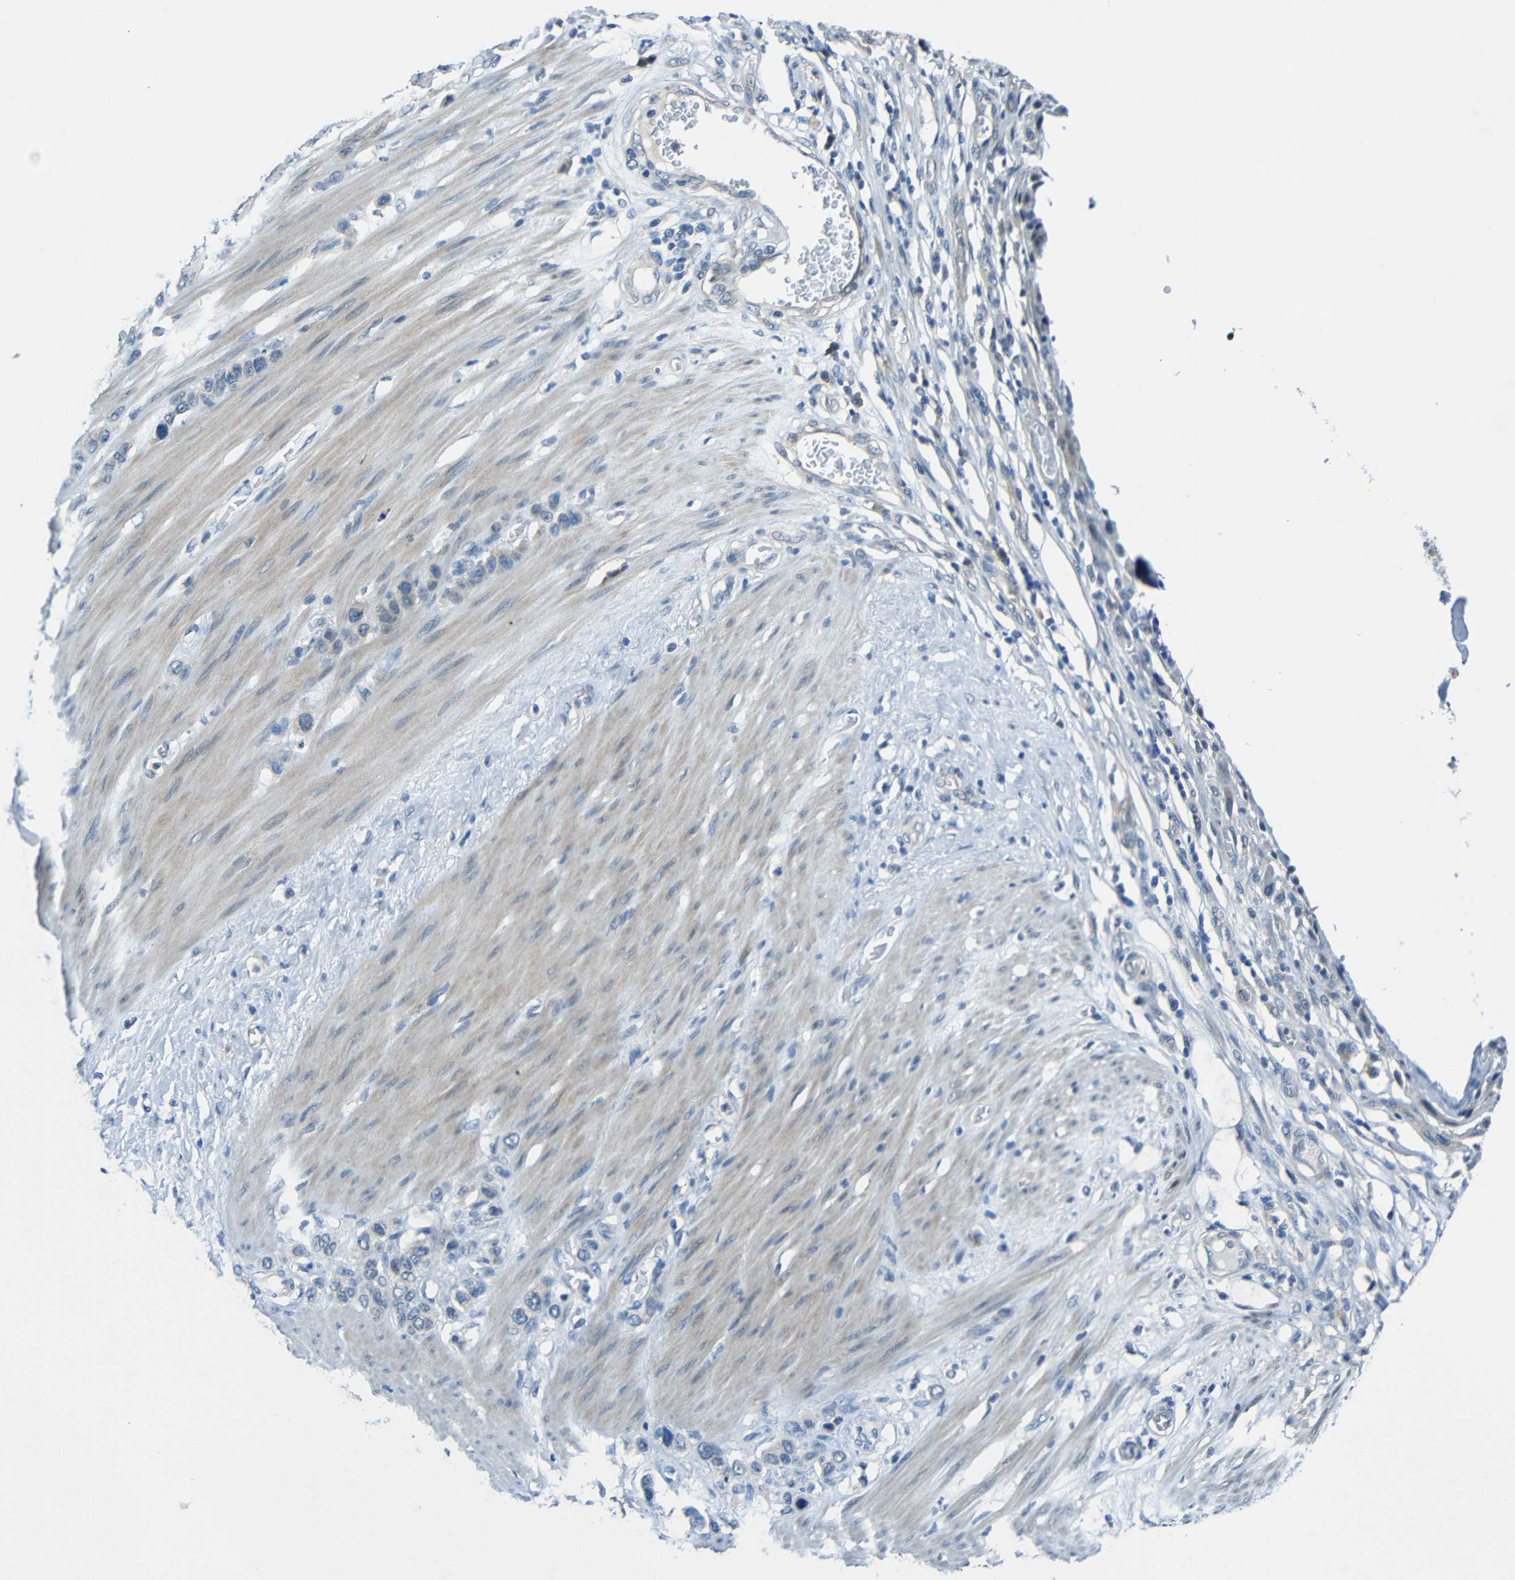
{"staining": {"intensity": "negative", "quantity": "none", "location": "none"}, "tissue": "stomach cancer", "cell_type": "Tumor cells", "image_type": "cancer", "snomed": [{"axis": "morphology", "description": "Adenocarcinoma, NOS"}, {"axis": "morphology", "description": "Adenocarcinoma, High grade"}, {"axis": "topography", "description": "Stomach, upper"}, {"axis": "topography", "description": "Stomach, lower"}], "caption": "Immunohistochemical staining of human high-grade adenocarcinoma (stomach) displays no significant positivity in tumor cells.", "gene": "ANKRD22", "patient": {"sex": "female", "age": 65}}